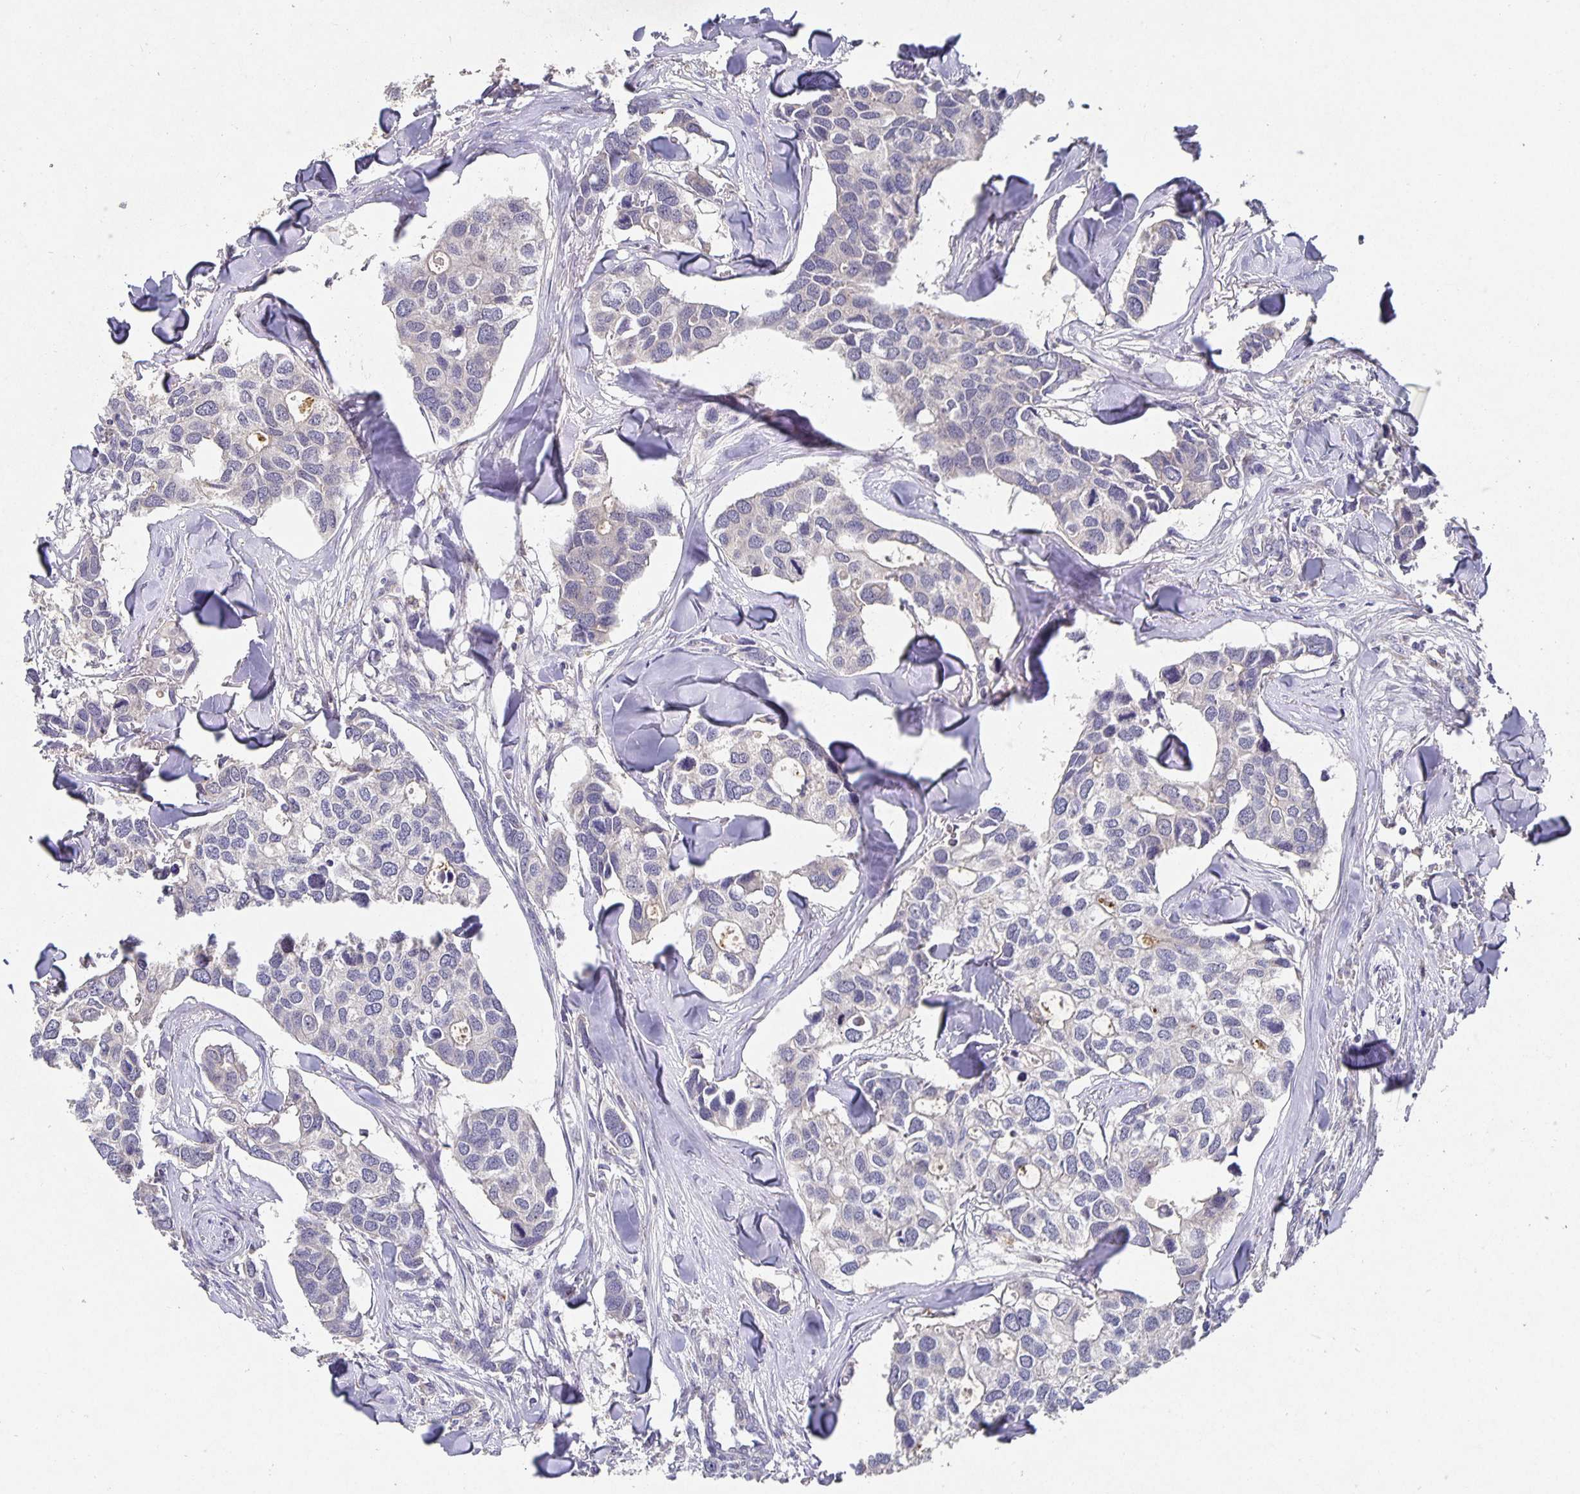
{"staining": {"intensity": "negative", "quantity": "none", "location": "none"}, "tissue": "breast cancer", "cell_type": "Tumor cells", "image_type": "cancer", "snomed": [{"axis": "morphology", "description": "Duct carcinoma"}, {"axis": "topography", "description": "Breast"}], "caption": "An immunohistochemistry (IHC) image of breast invasive ductal carcinoma is shown. There is no staining in tumor cells of breast invasive ductal carcinoma.", "gene": "HEPN1", "patient": {"sex": "female", "age": 83}}